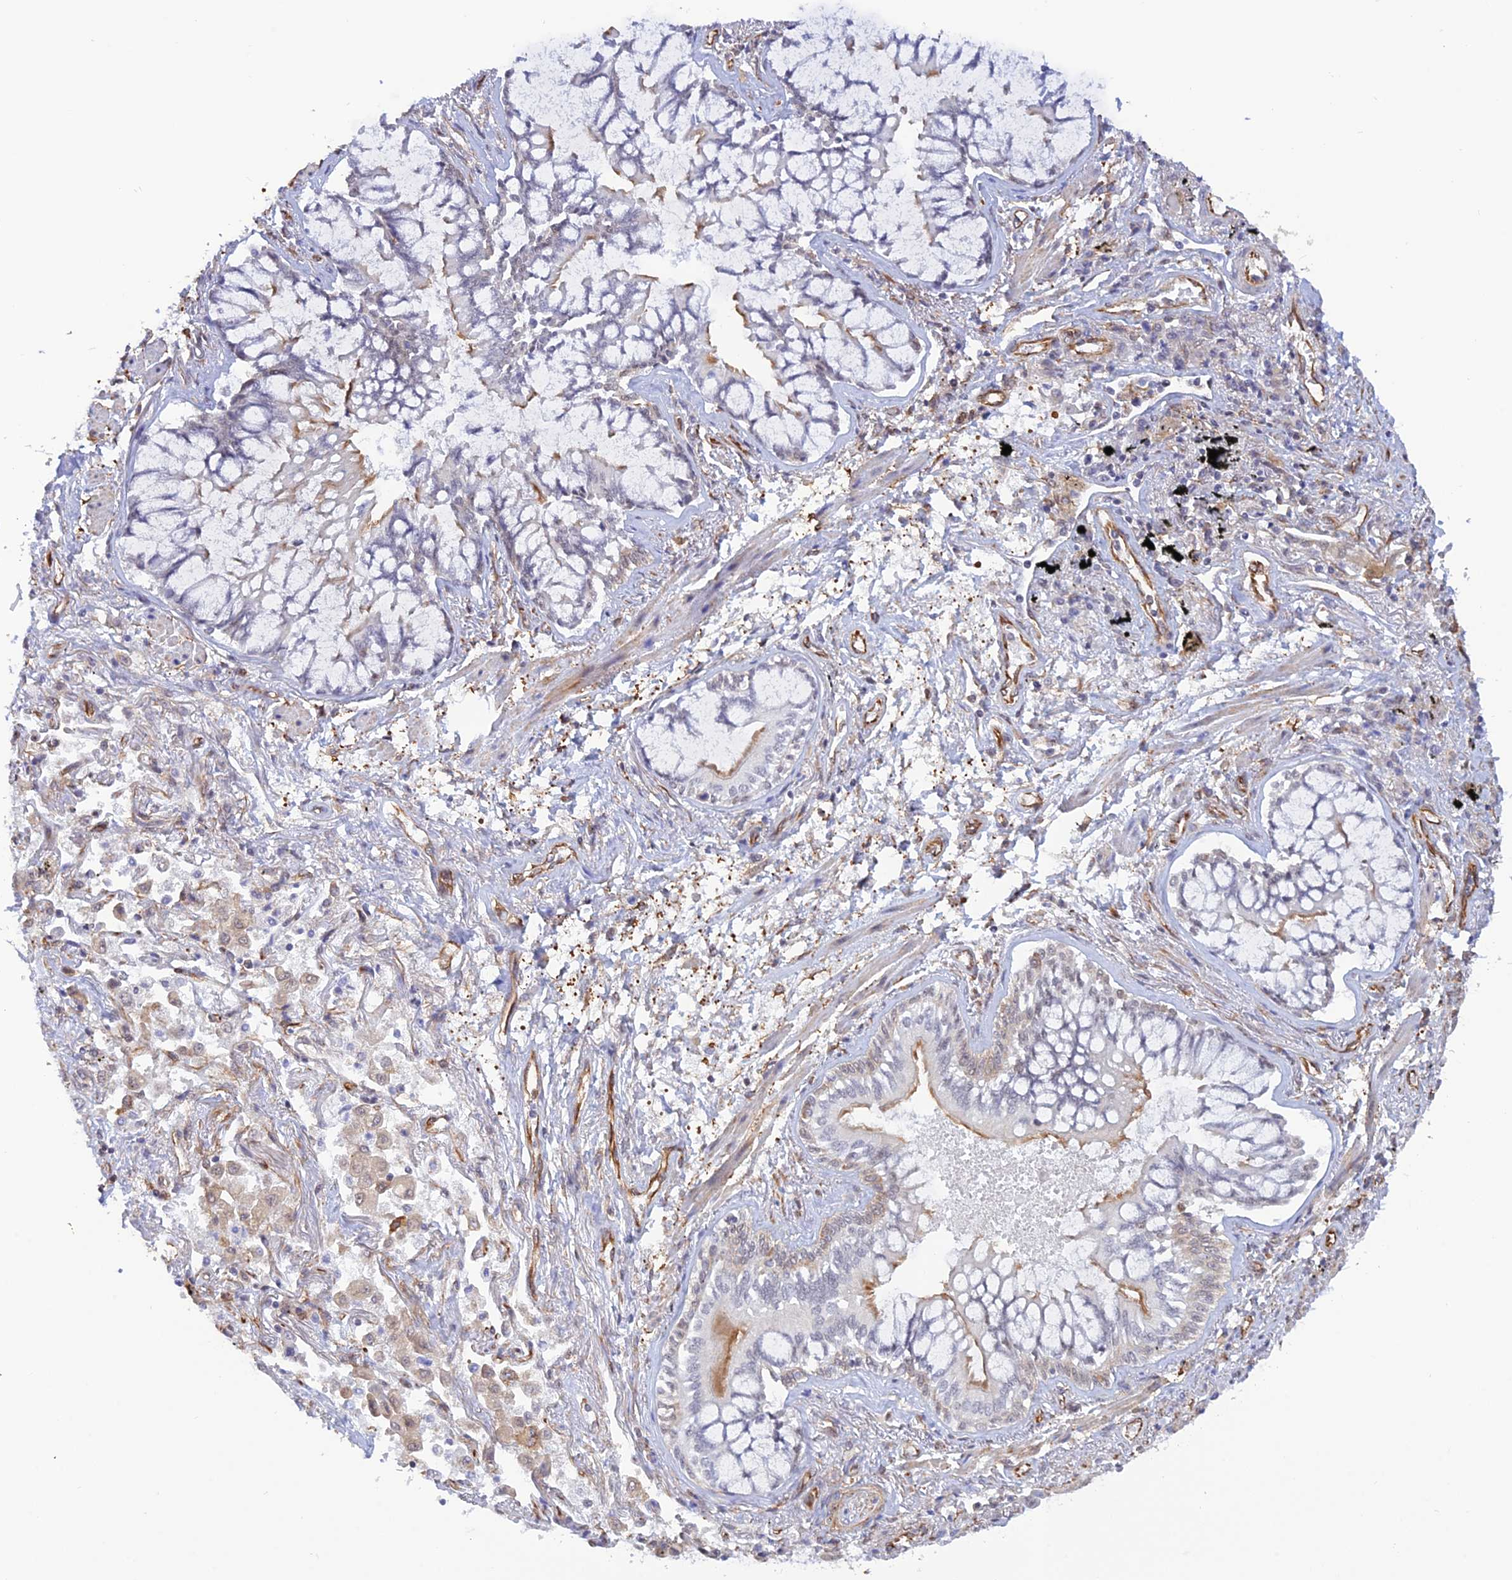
{"staining": {"intensity": "negative", "quantity": "none", "location": "none"}, "tissue": "lung cancer", "cell_type": "Tumor cells", "image_type": "cancer", "snomed": [{"axis": "morphology", "description": "Adenocarcinoma, NOS"}, {"axis": "topography", "description": "Lung"}], "caption": "Protein analysis of lung adenocarcinoma demonstrates no significant expression in tumor cells.", "gene": "PAGR1", "patient": {"sex": "male", "age": 67}}